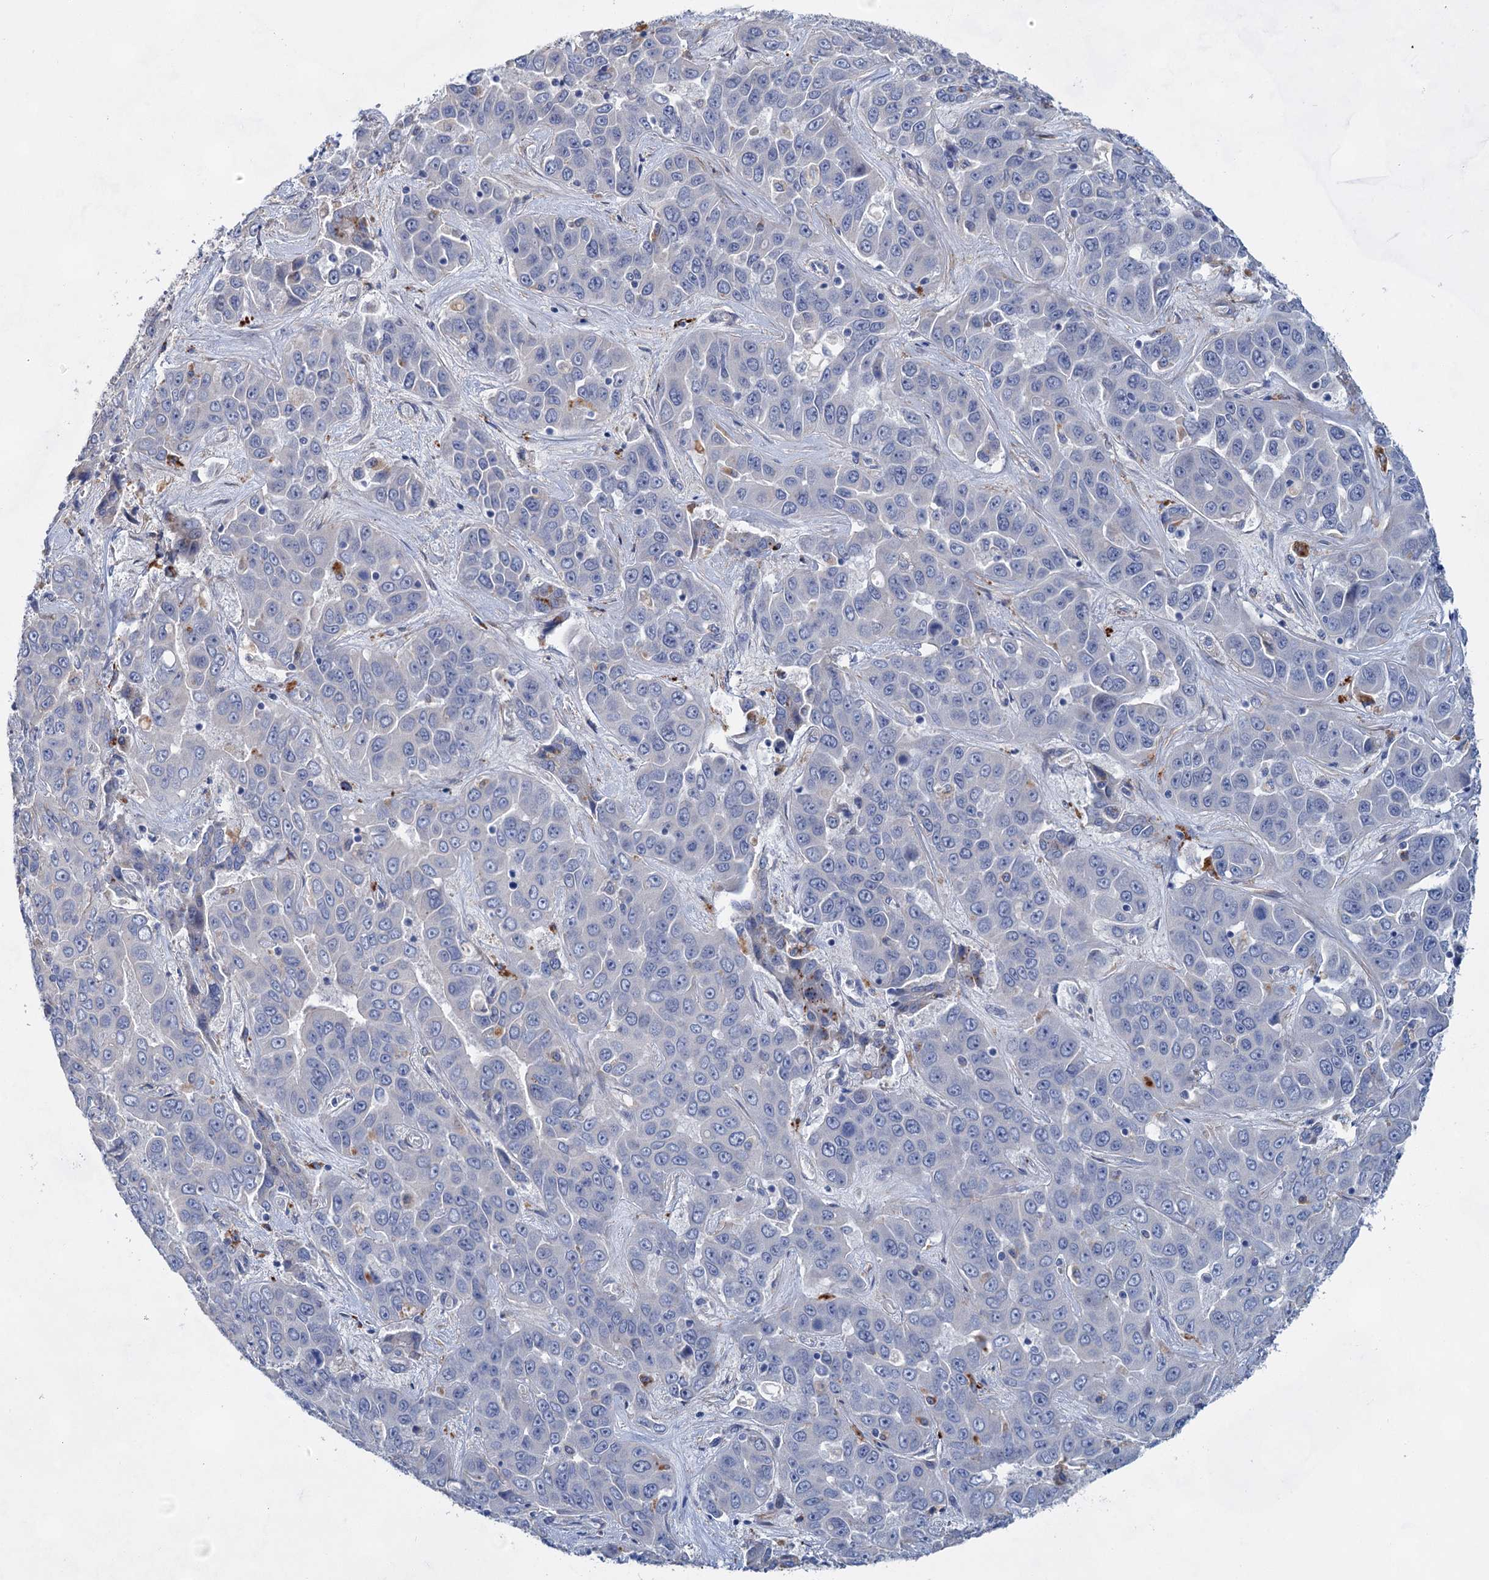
{"staining": {"intensity": "negative", "quantity": "none", "location": "none"}, "tissue": "liver cancer", "cell_type": "Tumor cells", "image_type": "cancer", "snomed": [{"axis": "morphology", "description": "Cholangiocarcinoma"}, {"axis": "topography", "description": "Liver"}], "caption": "Tumor cells show no significant expression in liver cancer.", "gene": "GPR155", "patient": {"sex": "female", "age": 52}}